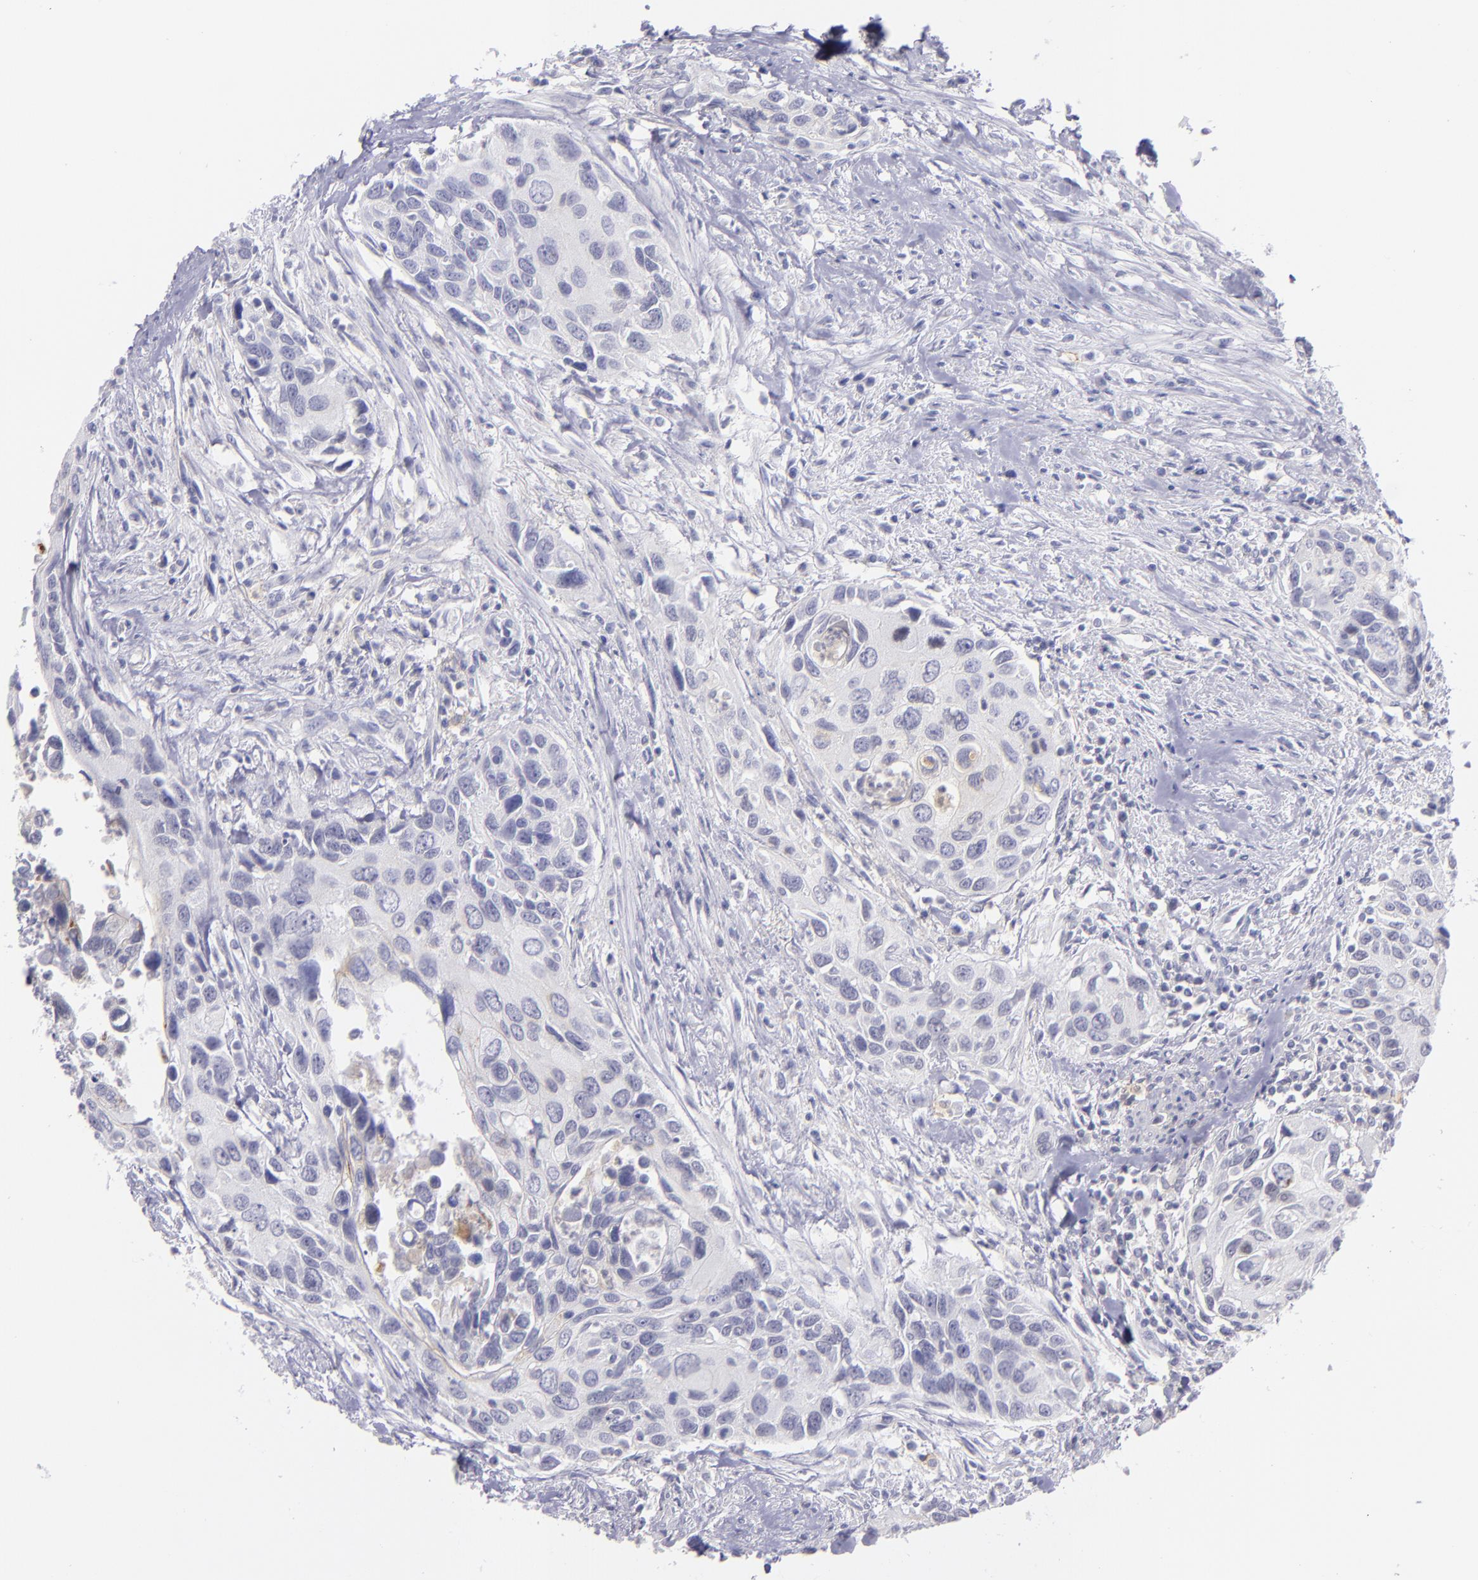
{"staining": {"intensity": "negative", "quantity": "none", "location": "none"}, "tissue": "urothelial cancer", "cell_type": "Tumor cells", "image_type": "cancer", "snomed": [{"axis": "morphology", "description": "Urothelial carcinoma, High grade"}, {"axis": "topography", "description": "Urinary bladder"}], "caption": "Immunohistochemistry (IHC) of urothelial cancer exhibits no expression in tumor cells.", "gene": "CD82", "patient": {"sex": "male", "age": 71}}